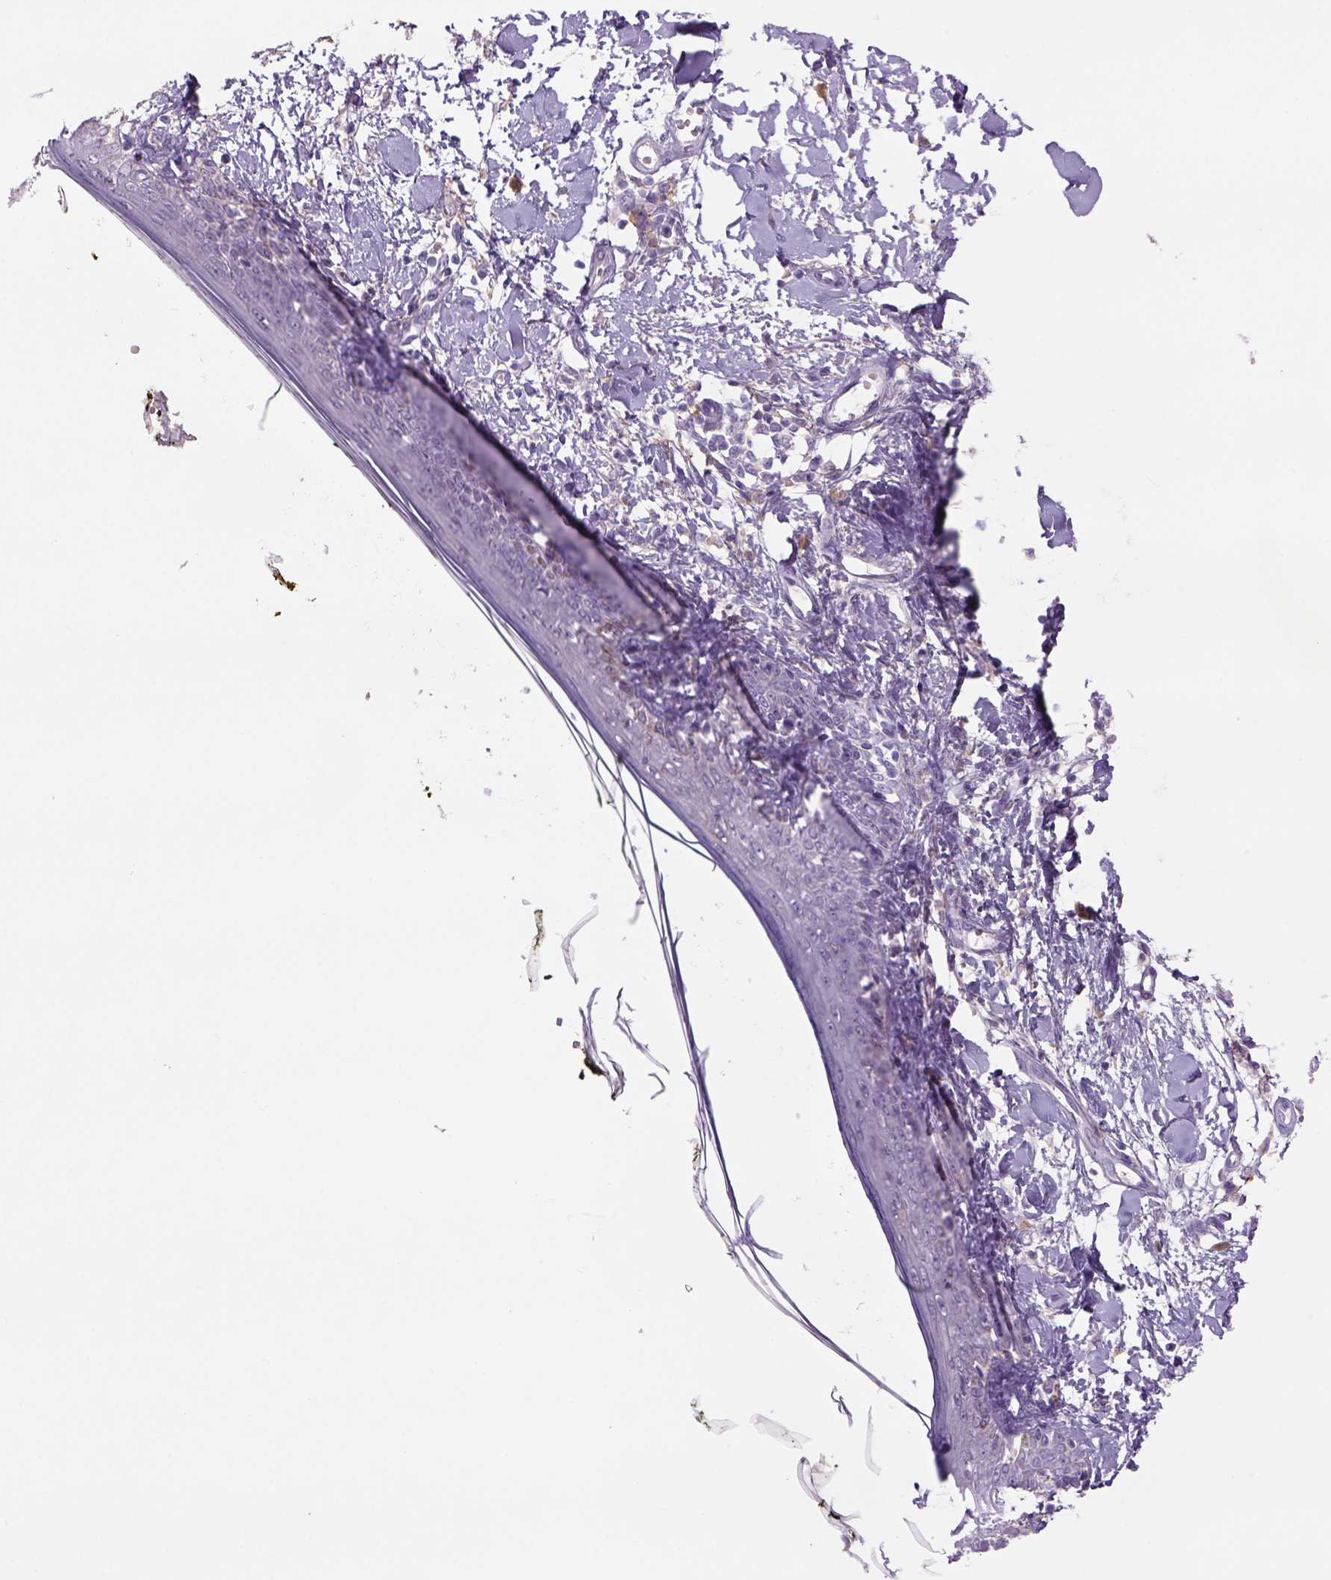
{"staining": {"intensity": "negative", "quantity": "none", "location": "none"}, "tissue": "skin", "cell_type": "Fibroblasts", "image_type": "normal", "snomed": [{"axis": "morphology", "description": "Normal tissue, NOS"}, {"axis": "topography", "description": "Skin"}], "caption": "An IHC photomicrograph of benign skin is shown. There is no staining in fibroblasts of skin. Brightfield microscopy of immunohistochemistry stained with DAB (3,3'-diaminobenzidine) (brown) and hematoxylin (blue), captured at high magnification.", "gene": "NAALAD2", "patient": {"sex": "male", "age": 76}}